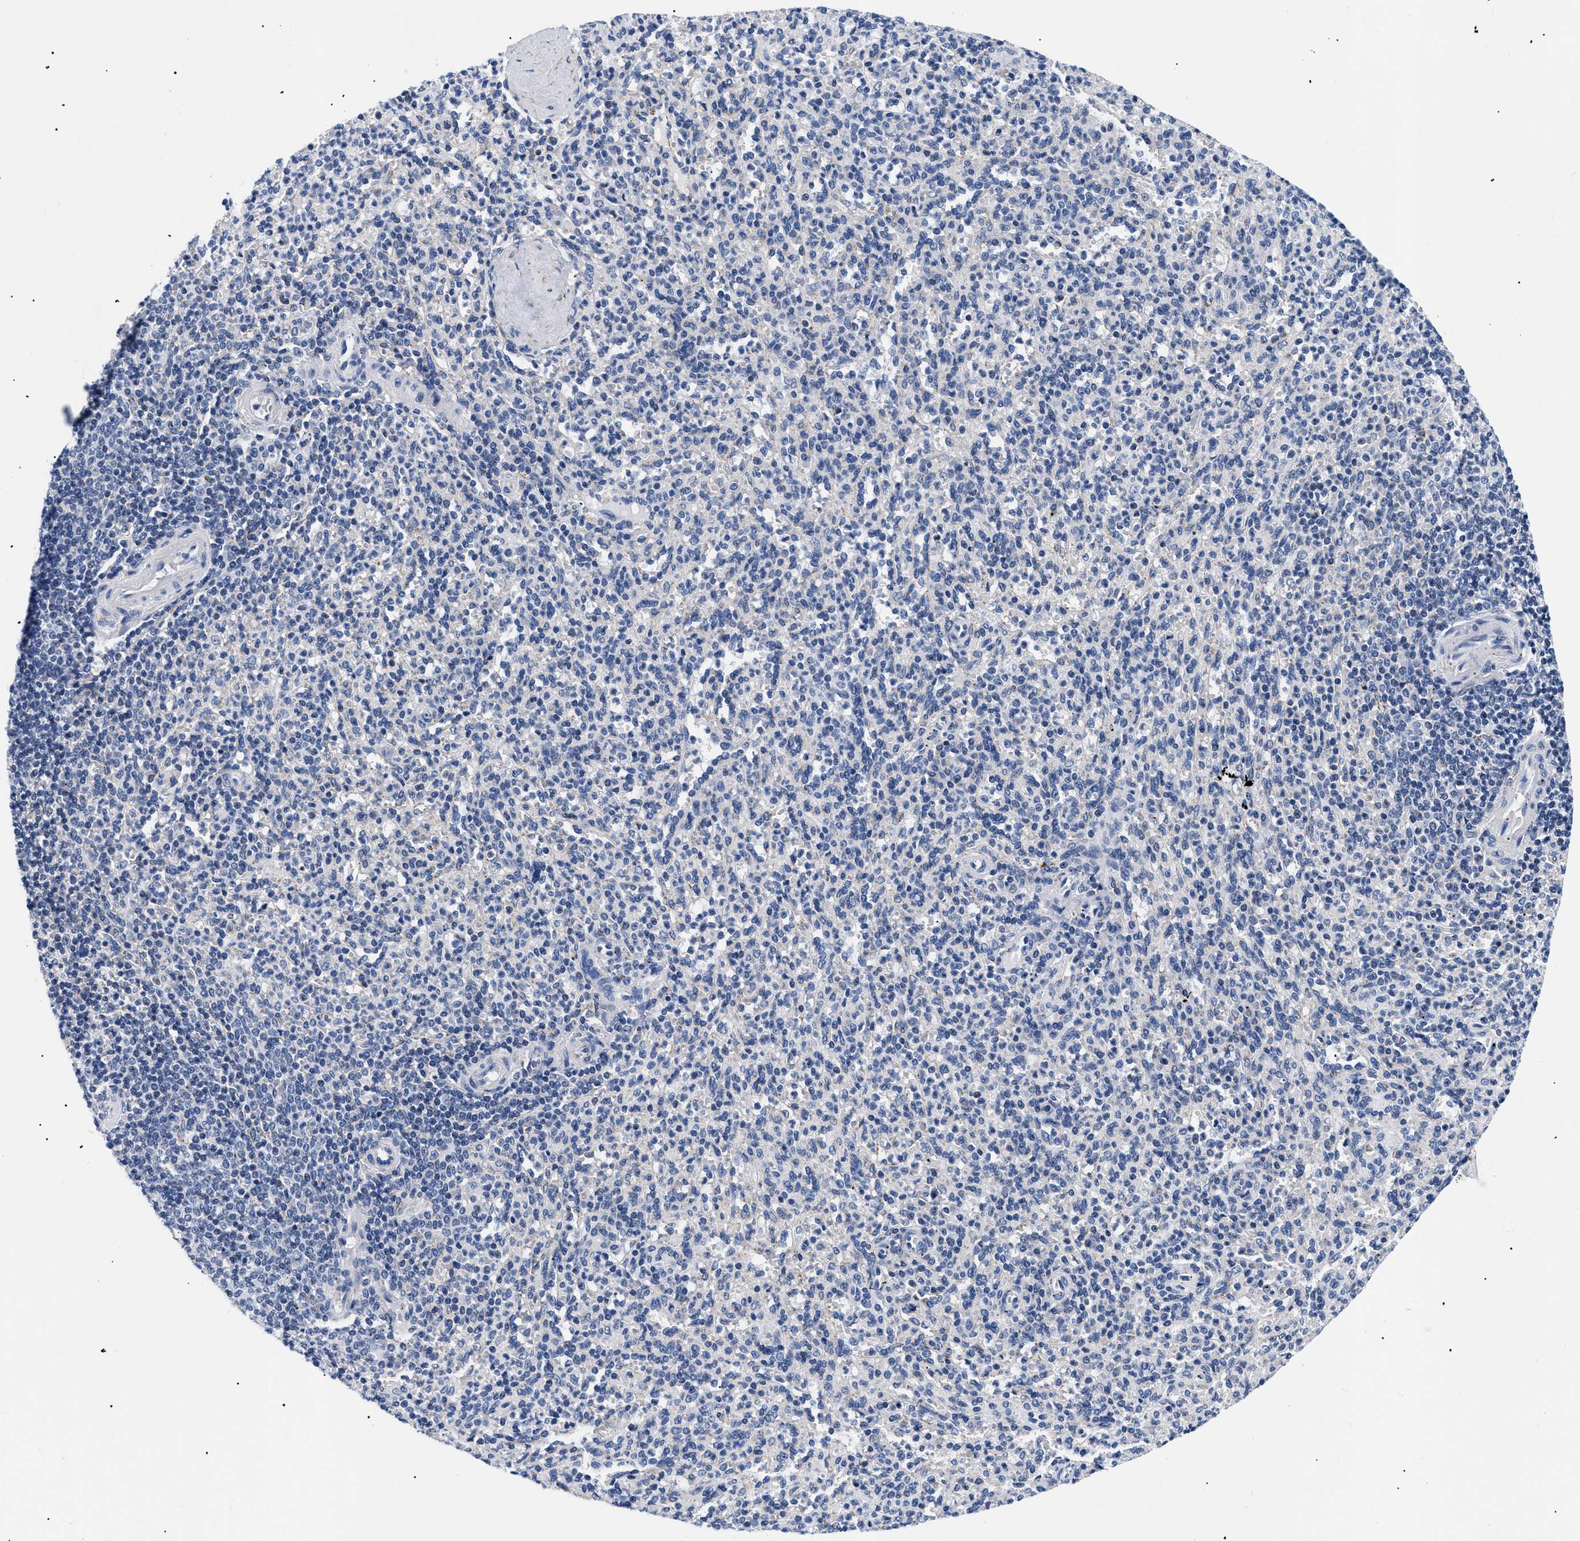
{"staining": {"intensity": "weak", "quantity": "<25%", "location": "cytoplasmic/membranous"}, "tissue": "spleen", "cell_type": "Cells in red pulp", "image_type": "normal", "snomed": [{"axis": "morphology", "description": "Normal tissue, NOS"}, {"axis": "topography", "description": "Spleen"}], "caption": "Protein analysis of unremarkable spleen shows no significant positivity in cells in red pulp. (Brightfield microscopy of DAB immunohistochemistry (IHC) at high magnification).", "gene": "GPR149", "patient": {"sex": "male", "age": 36}}